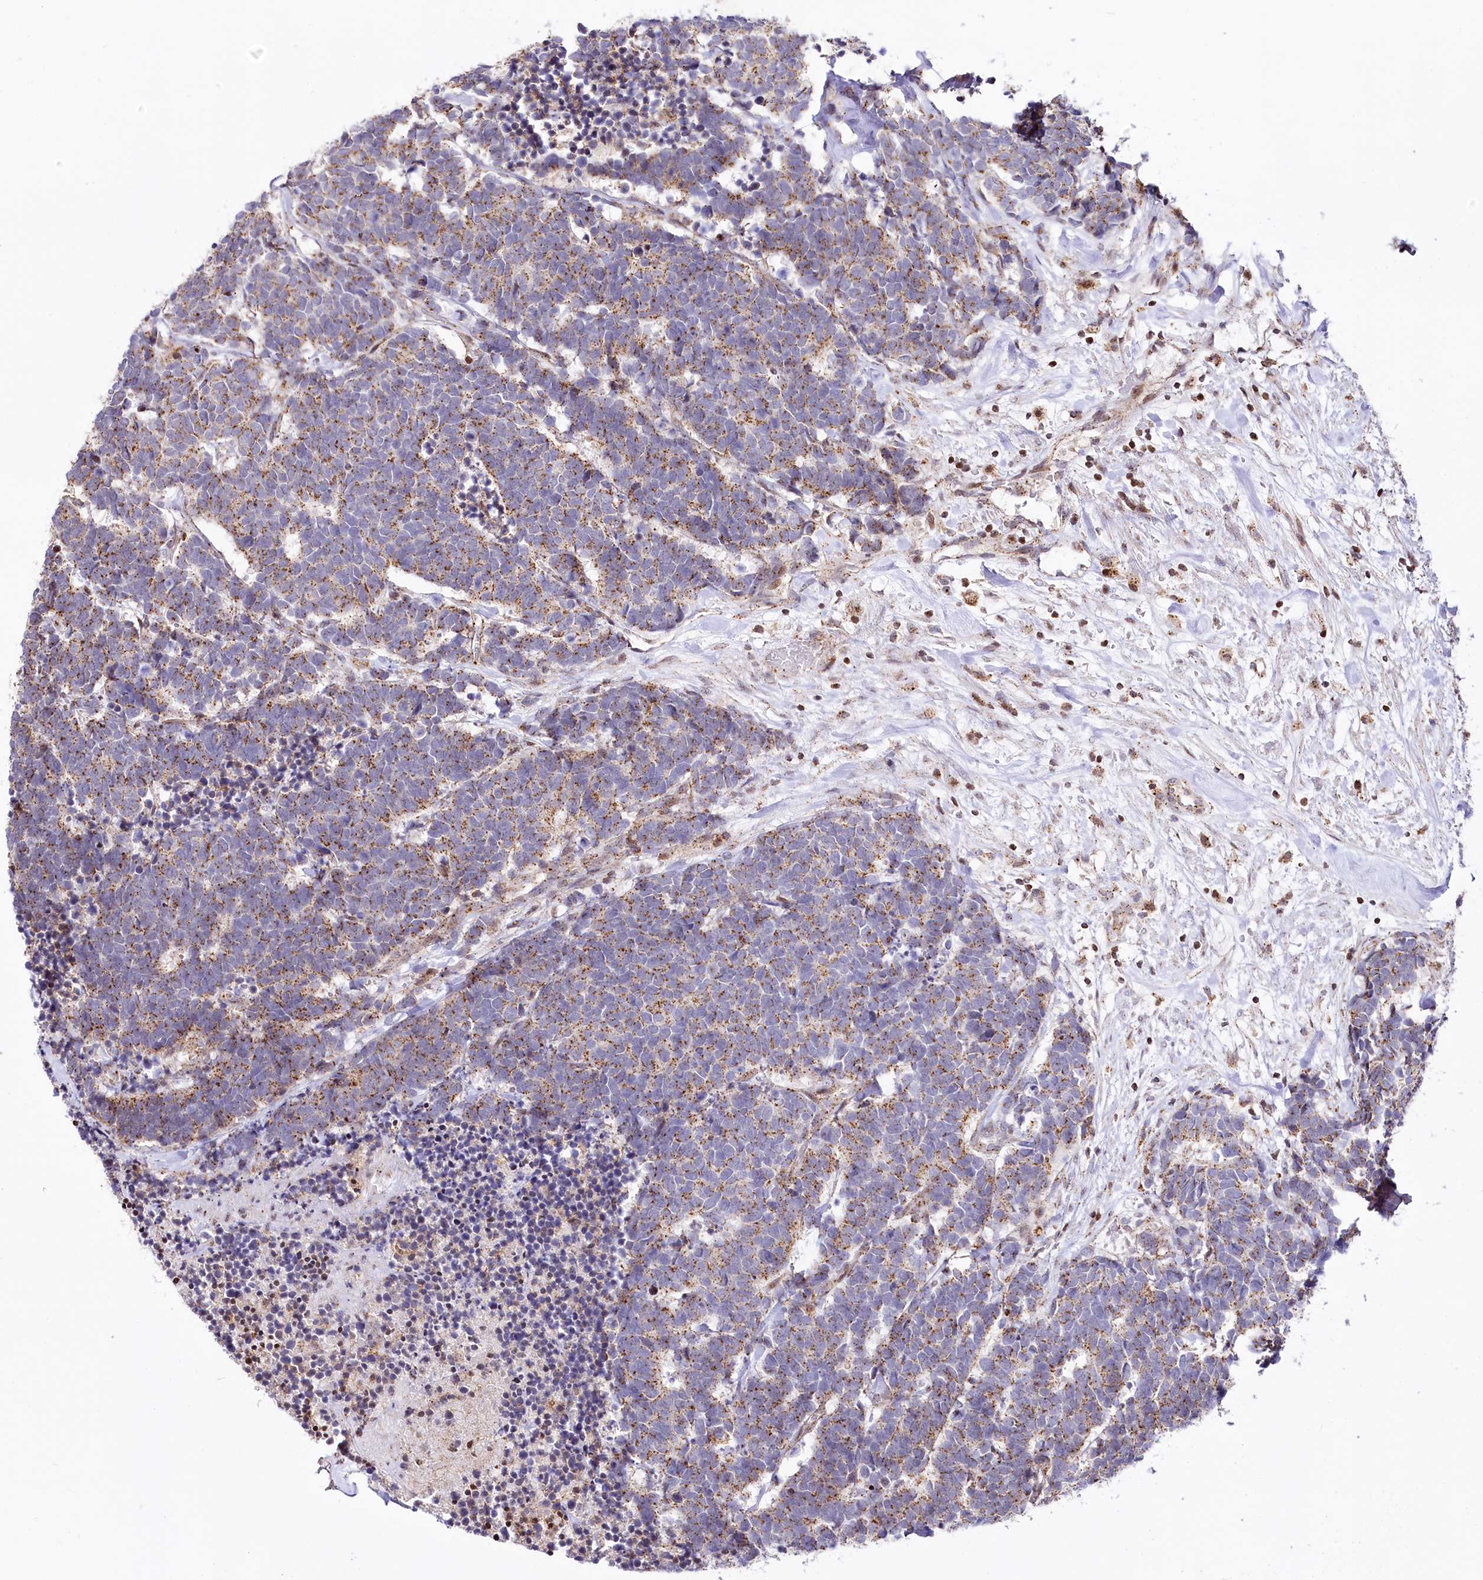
{"staining": {"intensity": "moderate", "quantity": ">75%", "location": "cytoplasmic/membranous"}, "tissue": "carcinoid", "cell_type": "Tumor cells", "image_type": "cancer", "snomed": [{"axis": "morphology", "description": "Carcinoma, NOS"}, {"axis": "morphology", "description": "Carcinoid, malignant, NOS"}, {"axis": "topography", "description": "Urinary bladder"}], "caption": "Immunohistochemistry (IHC) micrograph of human carcinoma stained for a protein (brown), which demonstrates medium levels of moderate cytoplasmic/membranous staining in approximately >75% of tumor cells.", "gene": "ZFYVE27", "patient": {"sex": "male", "age": 57}}